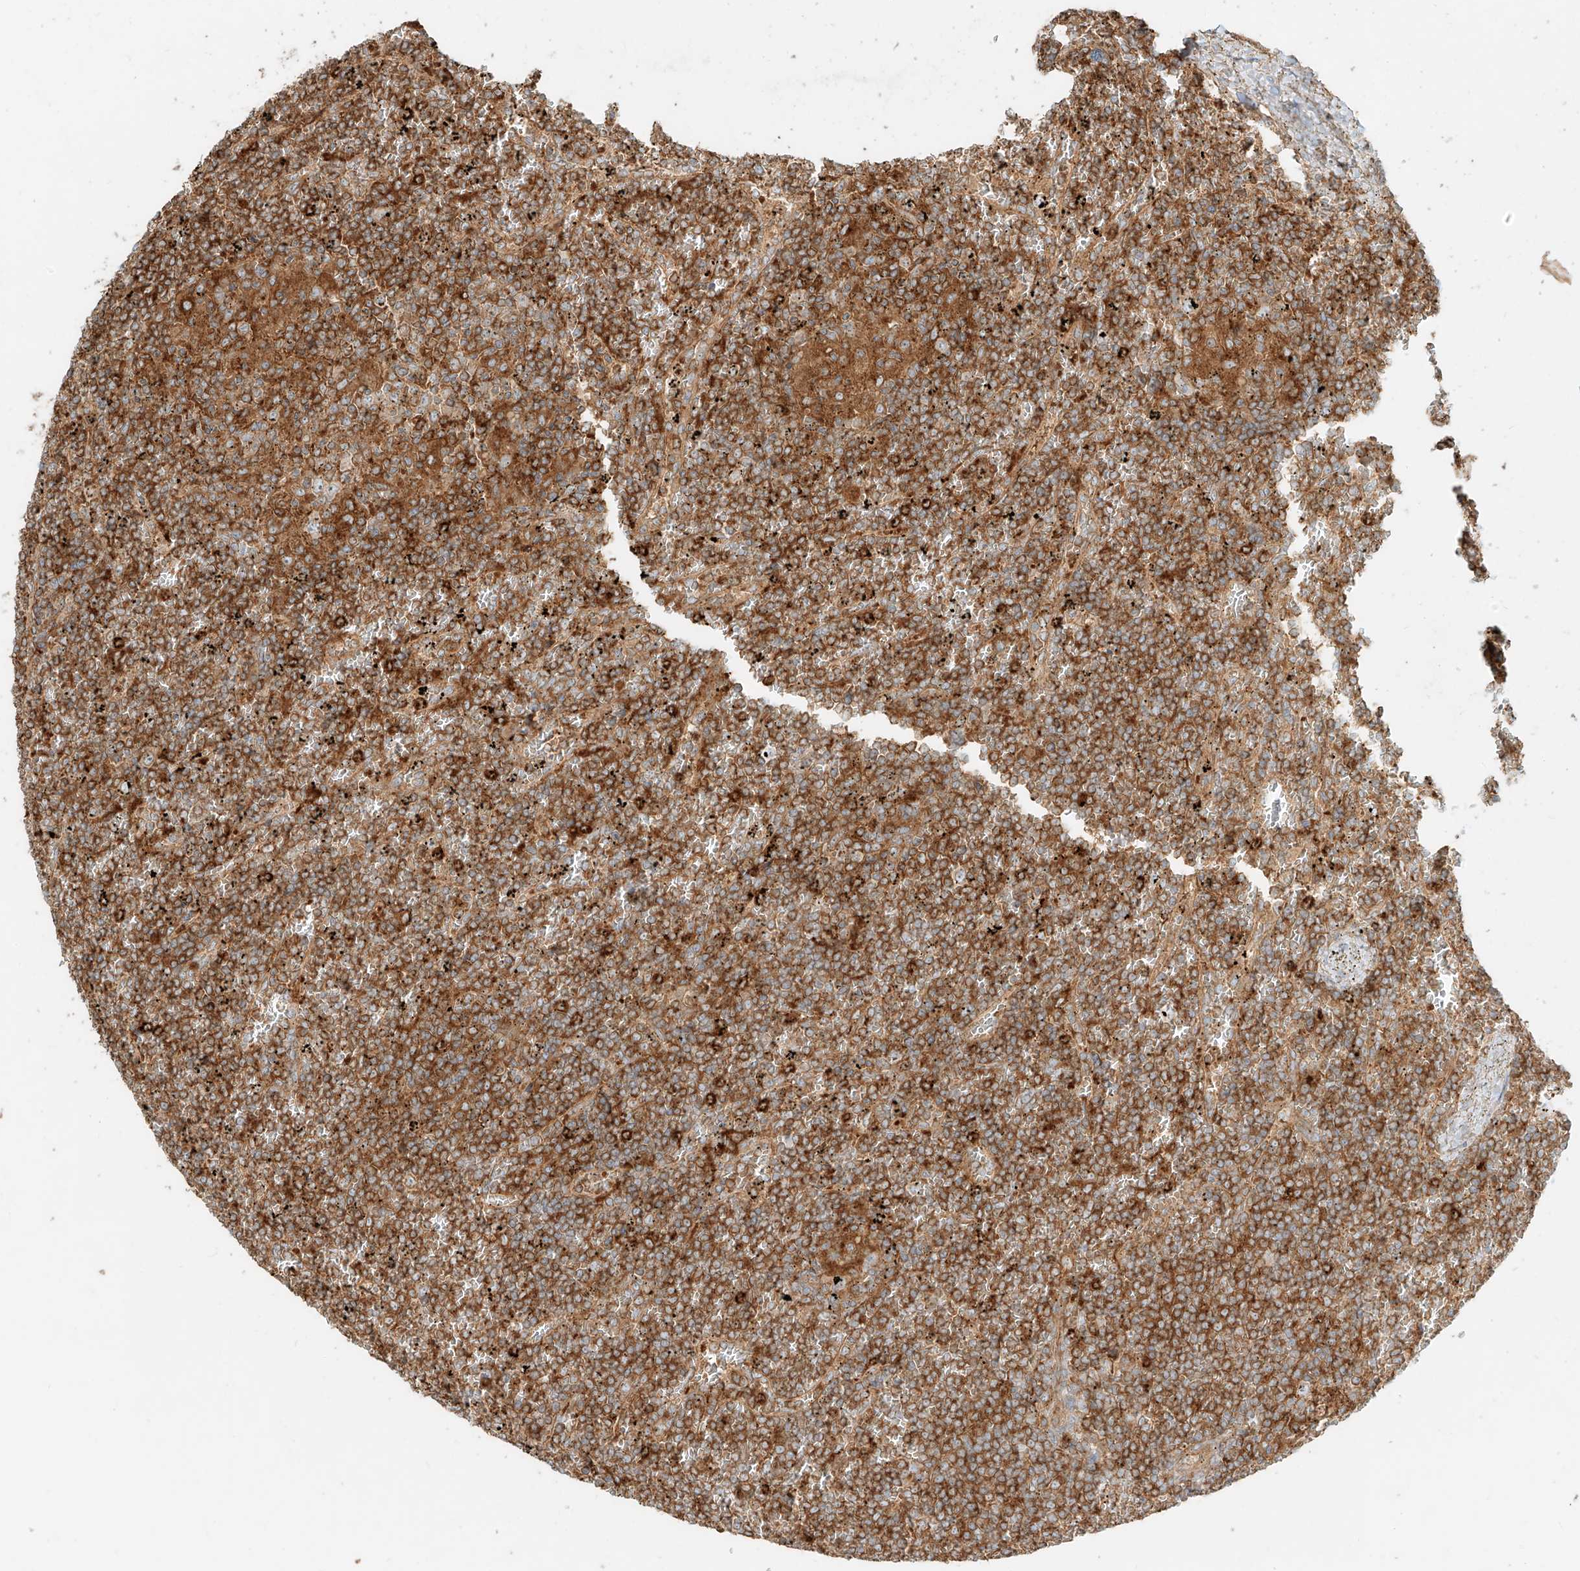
{"staining": {"intensity": "strong", "quantity": ">75%", "location": "cytoplasmic/membranous"}, "tissue": "lymphoma", "cell_type": "Tumor cells", "image_type": "cancer", "snomed": [{"axis": "morphology", "description": "Malignant lymphoma, non-Hodgkin's type, Low grade"}, {"axis": "topography", "description": "Spleen"}], "caption": "Lymphoma stained with a protein marker shows strong staining in tumor cells.", "gene": "CCDC115", "patient": {"sex": "female", "age": 19}}